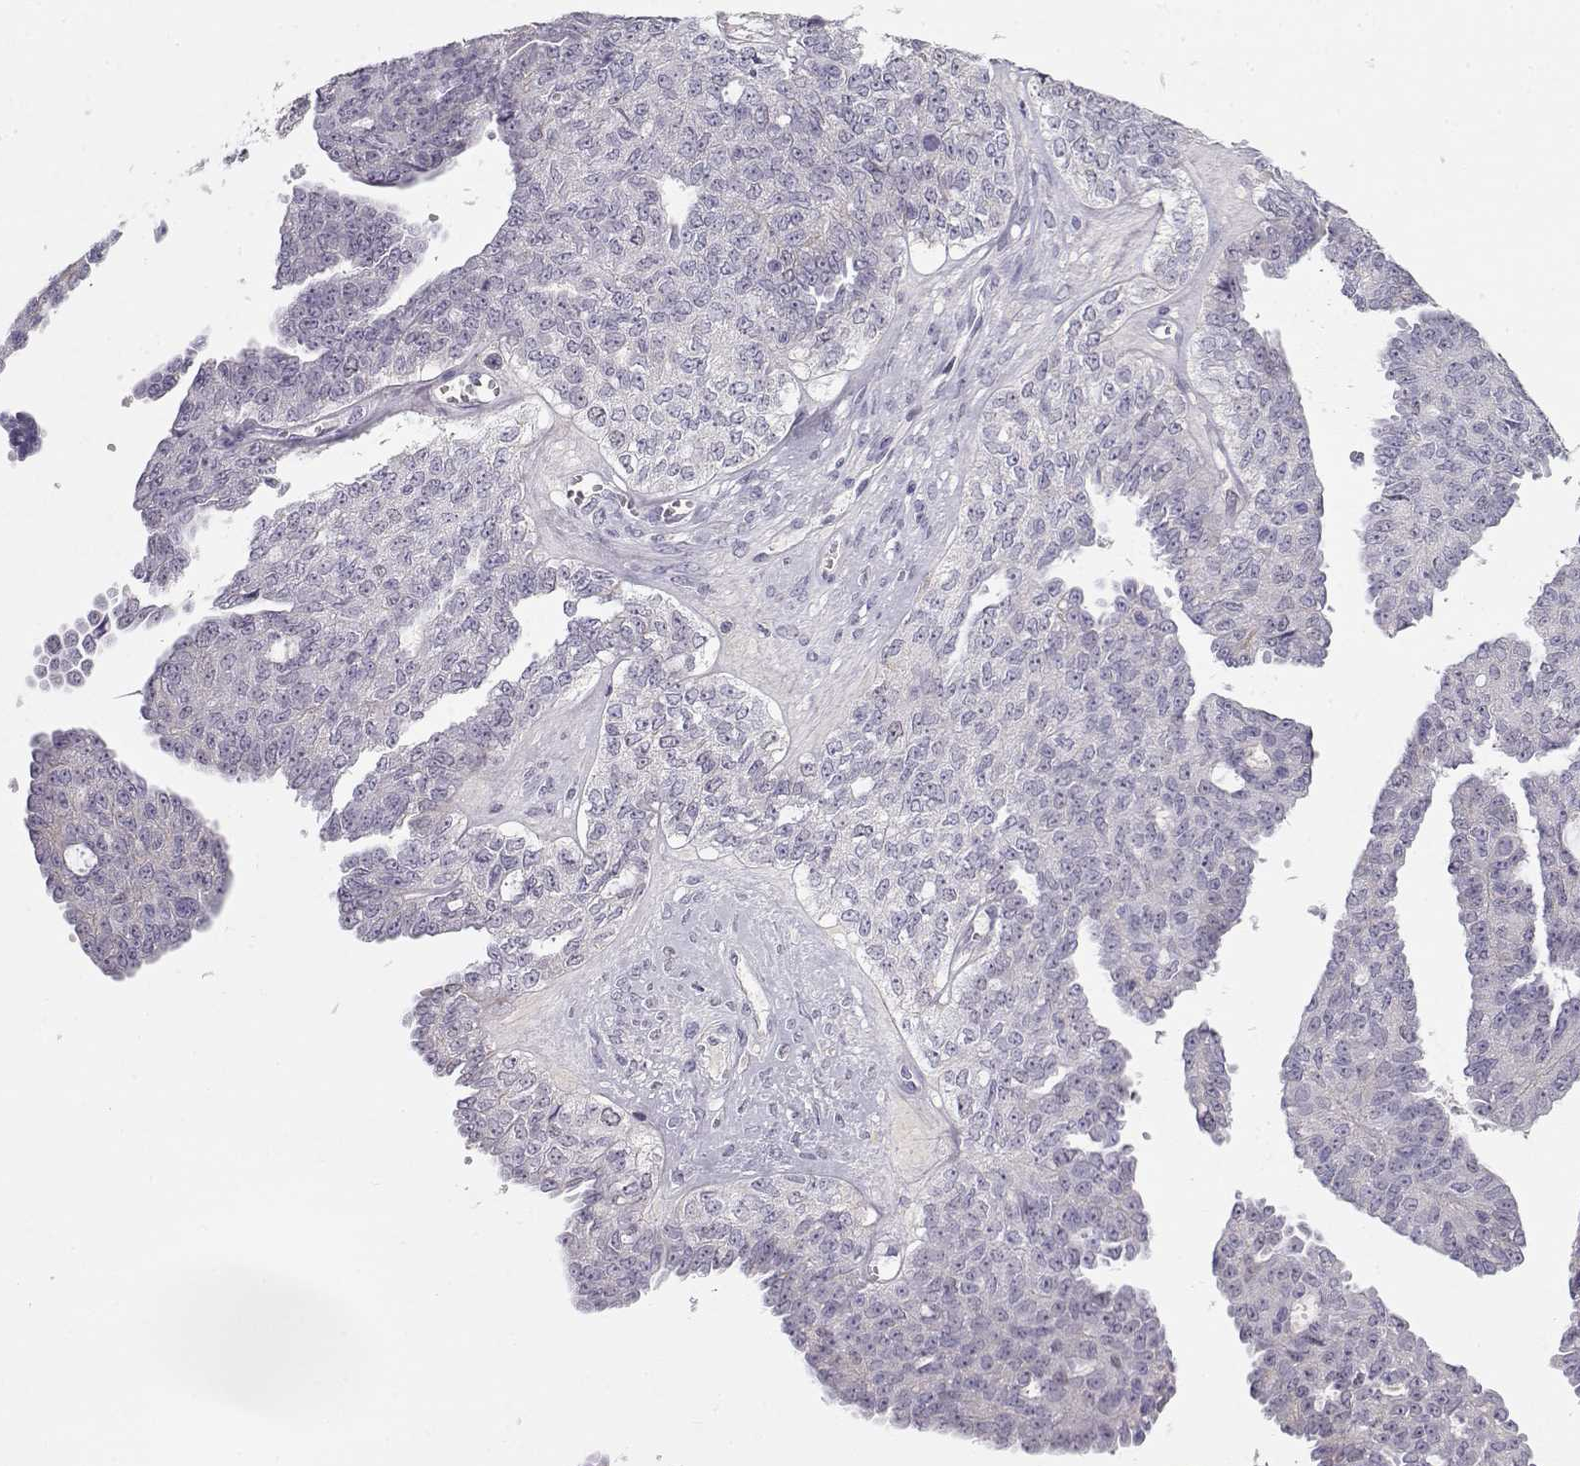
{"staining": {"intensity": "negative", "quantity": "none", "location": "none"}, "tissue": "ovarian cancer", "cell_type": "Tumor cells", "image_type": "cancer", "snomed": [{"axis": "morphology", "description": "Cystadenocarcinoma, serous, NOS"}, {"axis": "topography", "description": "Ovary"}], "caption": "A high-resolution image shows immunohistochemistry (IHC) staining of serous cystadenocarcinoma (ovarian), which shows no significant staining in tumor cells.", "gene": "OPN5", "patient": {"sex": "female", "age": 71}}